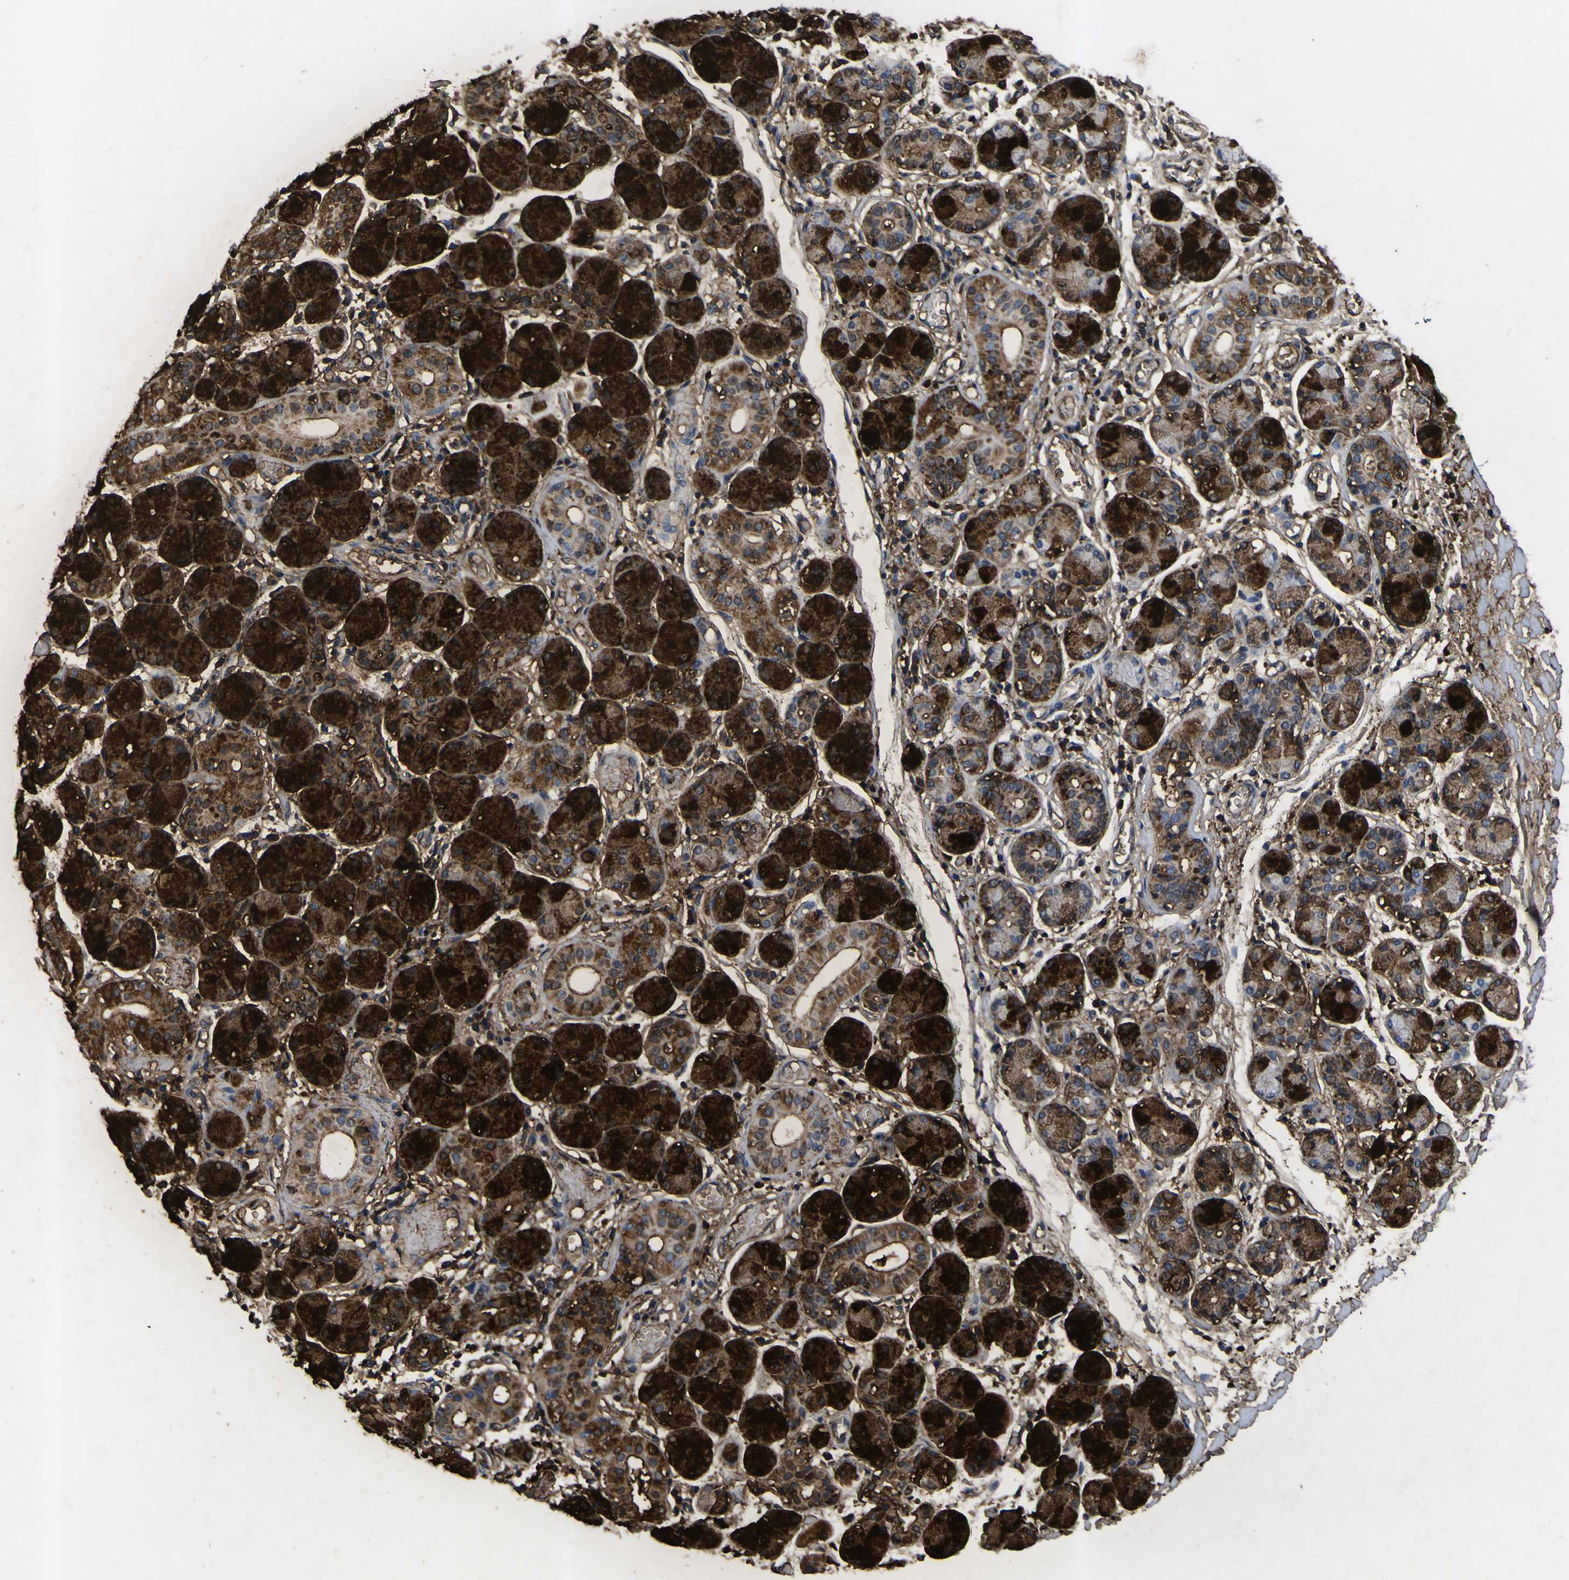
{"staining": {"intensity": "strong", "quantity": ">75%", "location": "cytoplasmic/membranous"}, "tissue": "salivary gland", "cell_type": "Glandular cells", "image_type": "normal", "snomed": [{"axis": "morphology", "description": "Normal tissue, NOS"}, {"axis": "topography", "description": "Salivary gland"}], "caption": "Glandular cells exhibit high levels of strong cytoplasmic/membranous positivity in approximately >75% of cells in unremarkable human salivary gland. Immunohistochemistry (ihc) stains the protein of interest in brown and the nuclei are stained blue.", "gene": "VASN", "patient": {"sex": "female", "age": 24}}